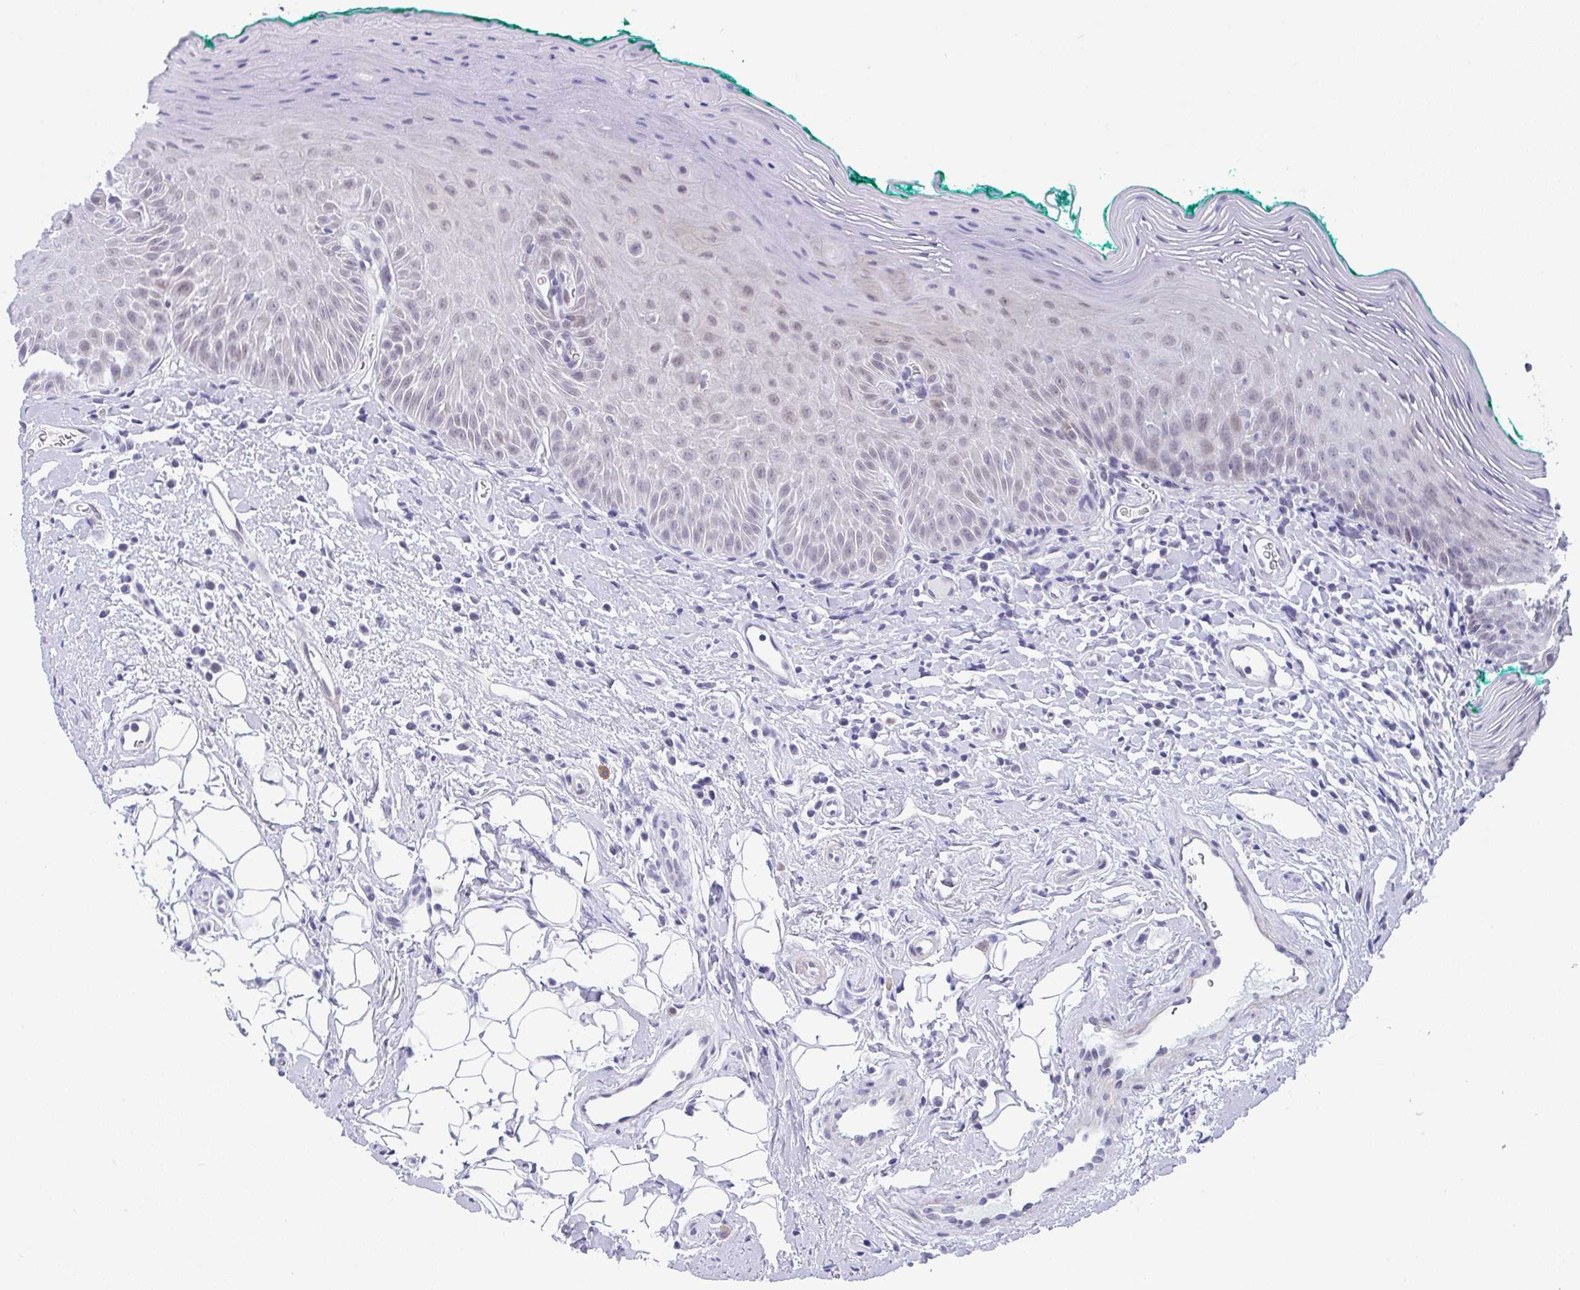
{"staining": {"intensity": "negative", "quantity": "none", "location": "none"}, "tissue": "oral mucosa", "cell_type": "Squamous epithelial cells", "image_type": "normal", "snomed": [{"axis": "morphology", "description": "Normal tissue, NOS"}, {"axis": "topography", "description": "Oral tissue"}, {"axis": "topography", "description": "Tounge, NOS"}], "caption": "IHC micrograph of benign oral mucosa: human oral mucosa stained with DAB demonstrates no significant protein staining in squamous epithelial cells.", "gene": "FBXL22", "patient": {"sex": "male", "age": 83}}